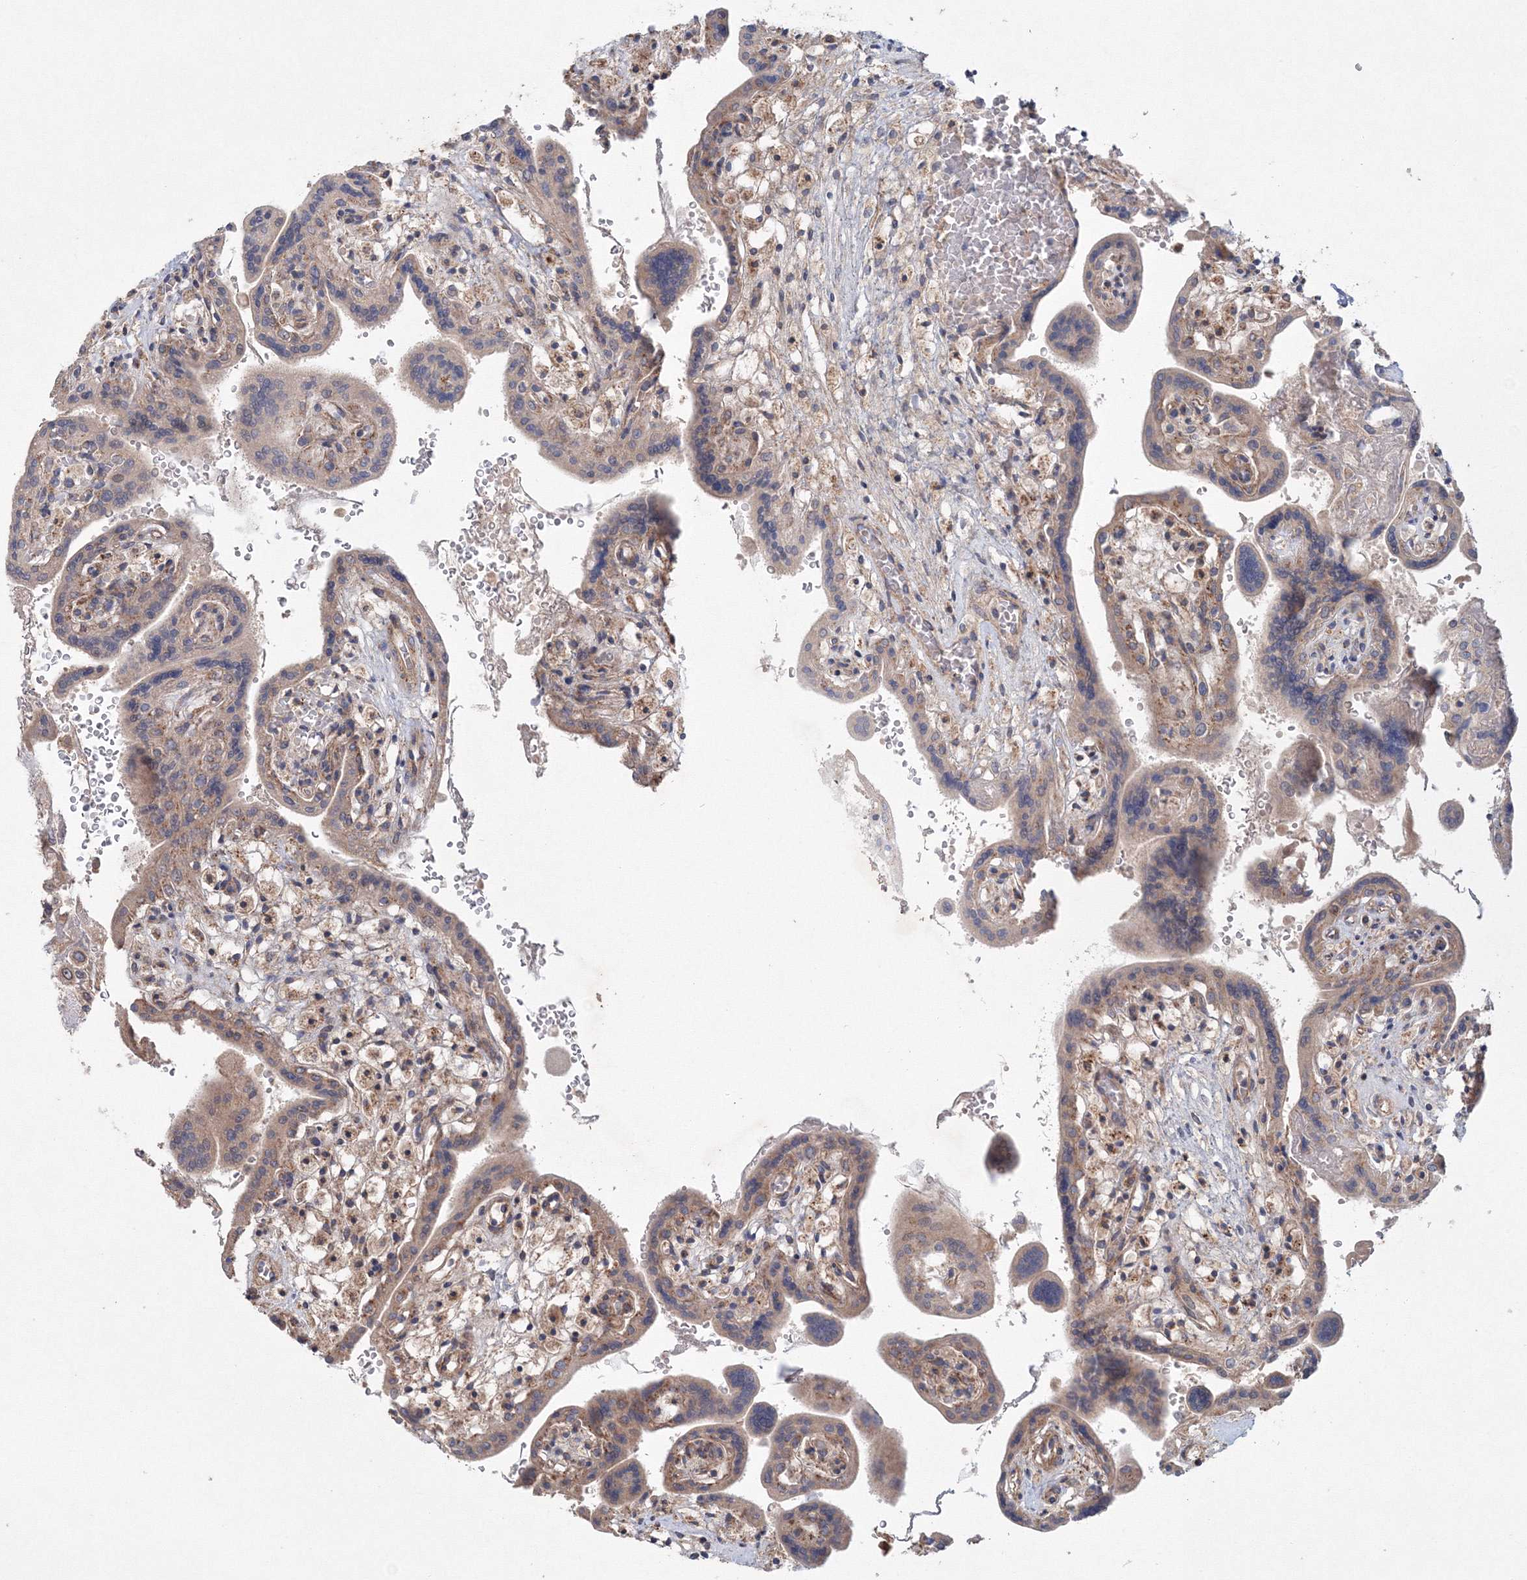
{"staining": {"intensity": "weak", "quantity": ">75%", "location": "cytoplasmic/membranous"}, "tissue": "placenta", "cell_type": "Decidual cells", "image_type": "normal", "snomed": [{"axis": "morphology", "description": "Normal tissue, NOS"}, {"axis": "topography", "description": "Placenta"}], "caption": "This is an image of immunohistochemistry staining of normal placenta, which shows weak expression in the cytoplasmic/membranous of decidual cells.", "gene": "NOA1", "patient": {"sex": "female", "age": 37}}